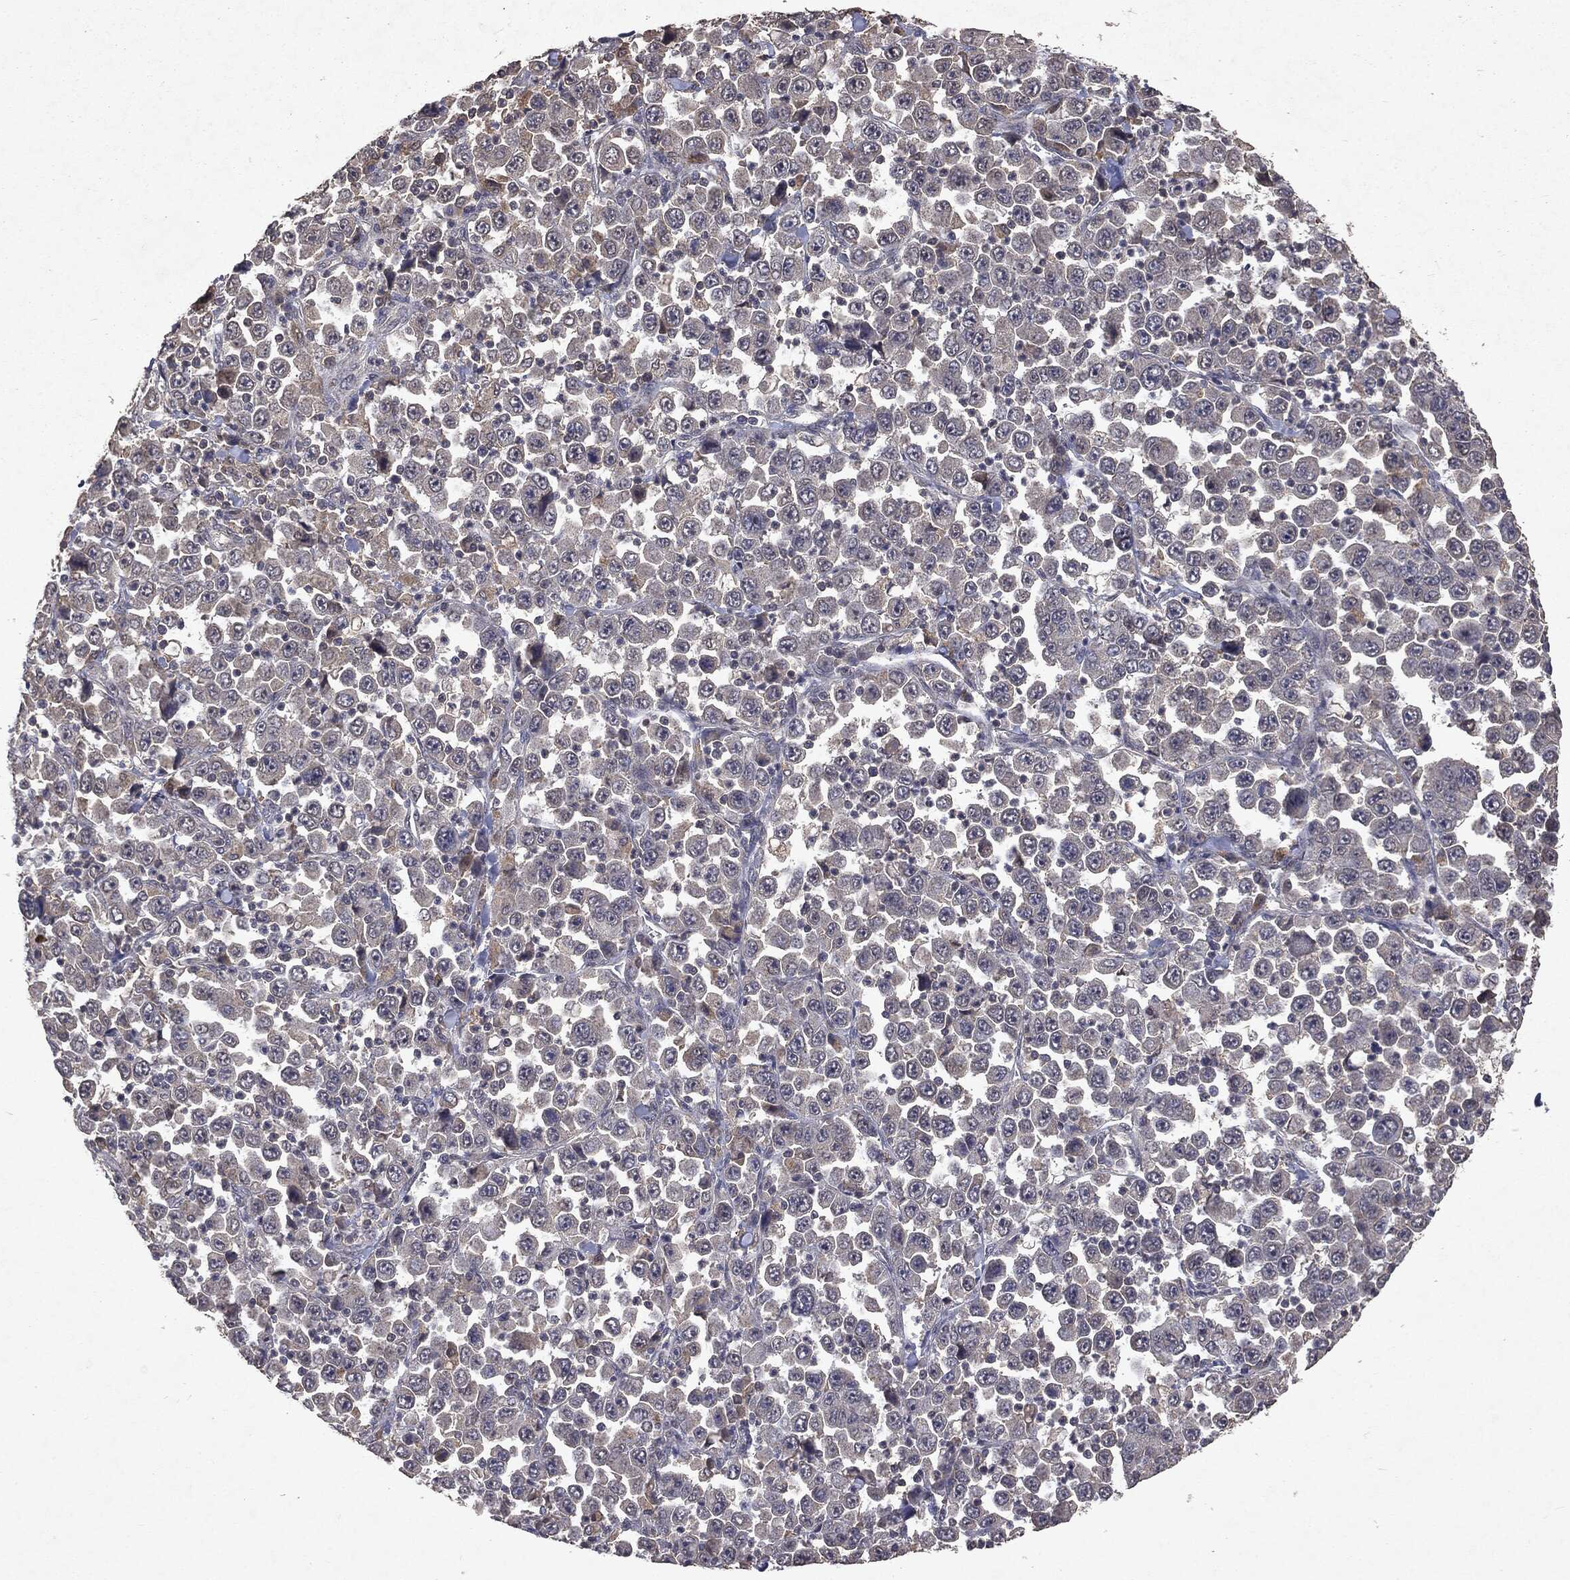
{"staining": {"intensity": "negative", "quantity": "none", "location": "none"}, "tissue": "stomach cancer", "cell_type": "Tumor cells", "image_type": "cancer", "snomed": [{"axis": "morphology", "description": "Normal tissue, NOS"}, {"axis": "morphology", "description": "Adenocarcinoma, NOS"}, {"axis": "topography", "description": "Stomach, upper"}, {"axis": "topography", "description": "Stomach"}], "caption": "This is a image of immunohistochemistry staining of stomach cancer (adenocarcinoma), which shows no staining in tumor cells.", "gene": "PTEN", "patient": {"sex": "male", "age": 59}}